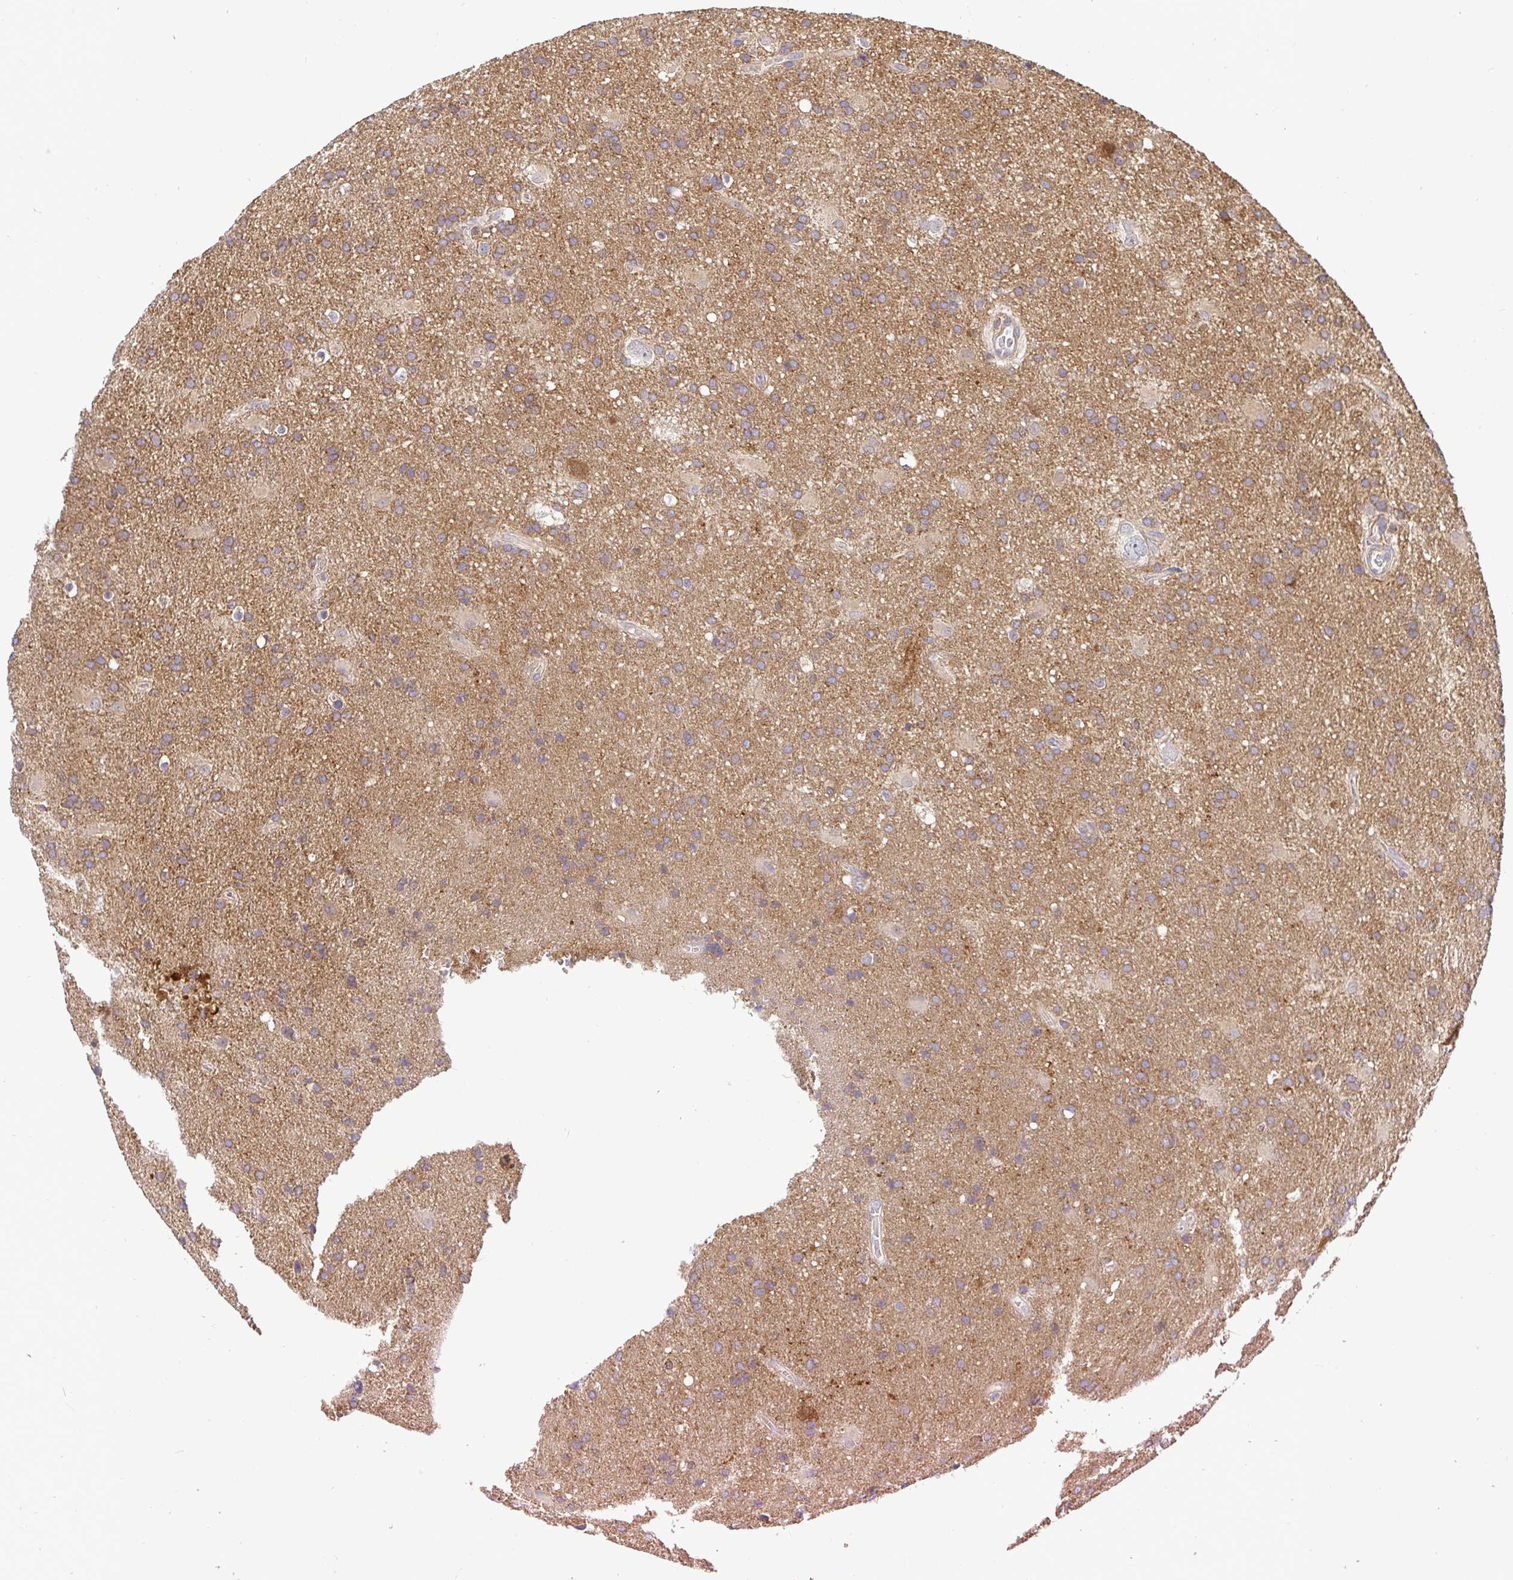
{"staining": {"intensity": "moderate", "quantity": ">75%", "location": "cytoplasmic/membranous"}, "tissue": "glioma", "cell_type": "Tumor cells", "image_type": "cancer", "snomed": [{"axis": "morphology", "description": "Glioma, malignant, Low grade"}, {"axis": "topography", "description": "Brain"}], "caption": "Human glioma stained for a protein (brown) displays moderate cytoplasmic/membranous positive staining in approximately >75% of tumor cells.", "gene": "ATP6V1F", "patient": {"sex": "male", "age": 66}}